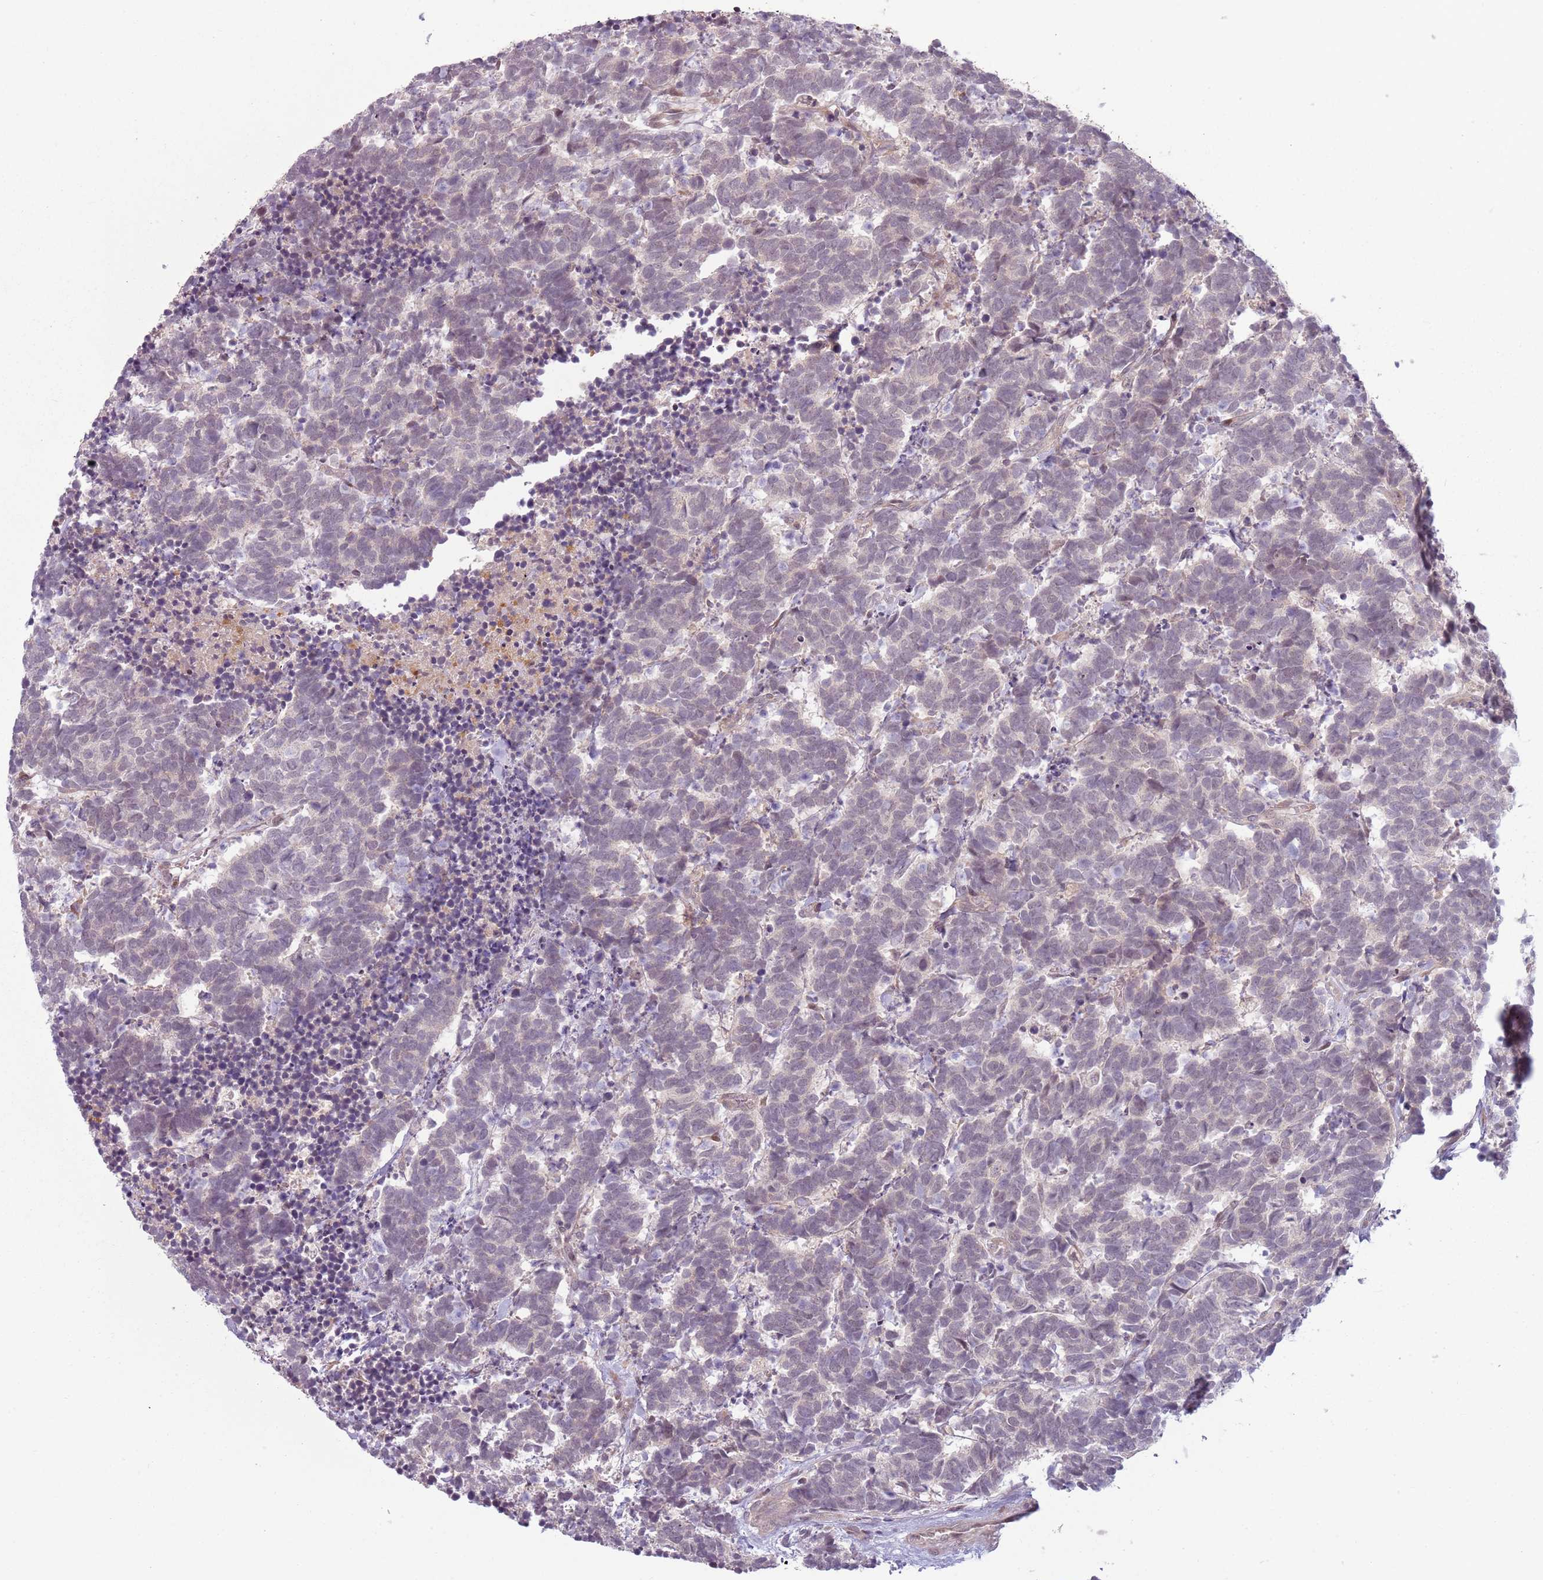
{"staining": {"intensity": "negative", "quantity": "none", "location": "none"}, "tissue": "carcinoid", "cell_type": "Tumor cells", "image_type": "cancer", "snomed": [{"axis": "morphology", "description": "Carcinoma, NOS"}, {"axis": "morphology", "description": "Carcinoid, malignant, NOS"}, {"axis": "topography", "description": "Prostate"}], "caption": "Protein analysis of carcinoid exhibits no significant expression in tumor cells.", "gene": "ADGRG1", "patient": {"sex": "male", "age": 57}}